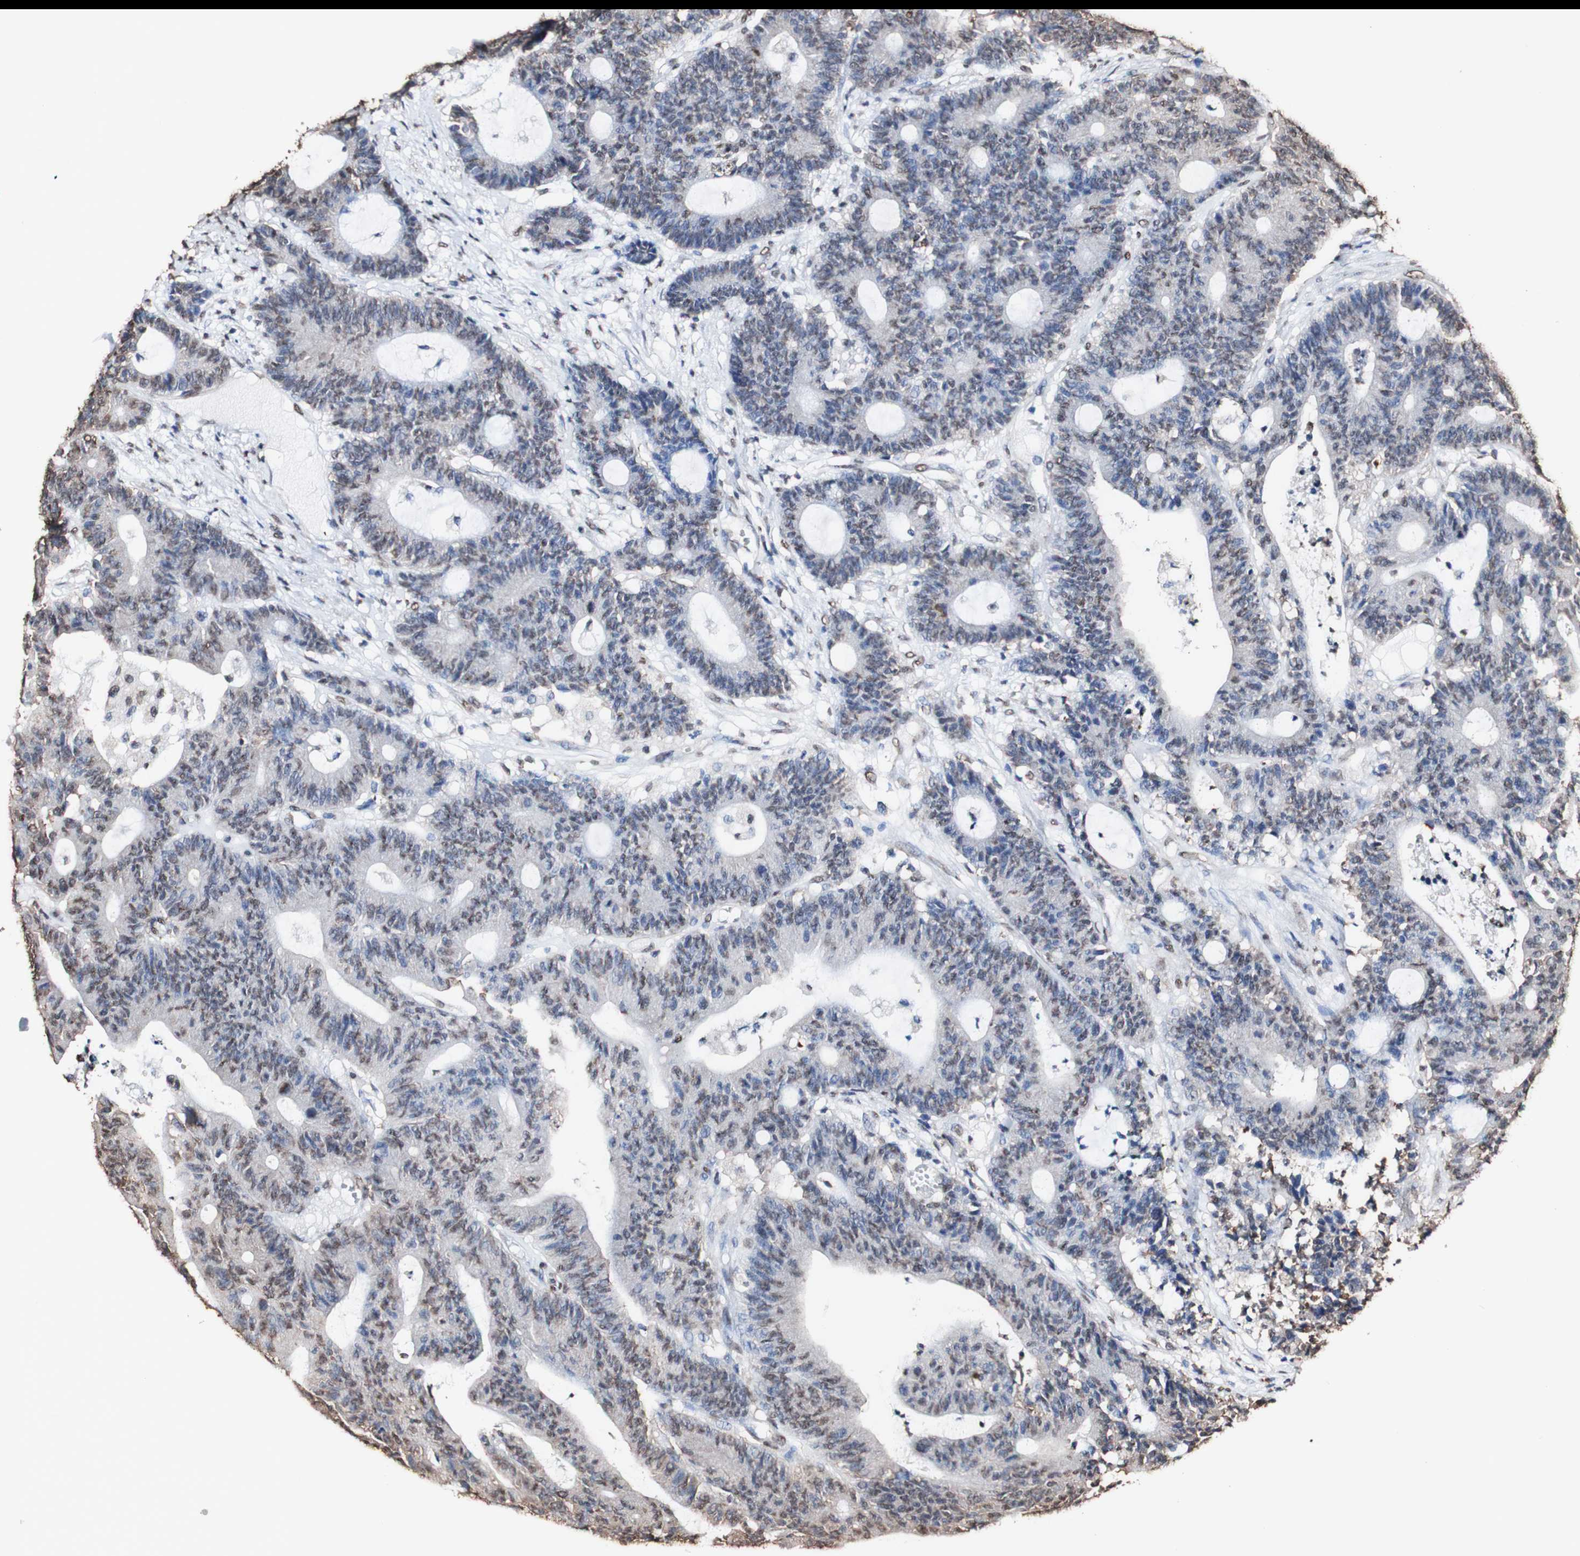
{"staining": {"intensity": "moderate", "quantity": "25%-75%", "location": "cytoplasmic/membranous,nuclear"}, "tissue": "colorectal cancer", "cell_type": "Tumor cells", "image_type": "cancer", "snomed": [{"axis": "morphology", "description": "Adenocarcinoma, NOS"}, {"axis": "topography", "description": "Colon"}], "caption": "Immunohistochemistry histopathology image of neoplastic tissue: human adenocarcinoma (colorectal) stained using IHC reveals medium levels of moderate protein expression localized specifically in the cytoplasmic/membranous and nuclear of tumor cells, appearing as a cytoplasmic/membranous and nuclear brown color.", "gene": "PIDD1", "patient": {"sex": "female", "age": 84}}